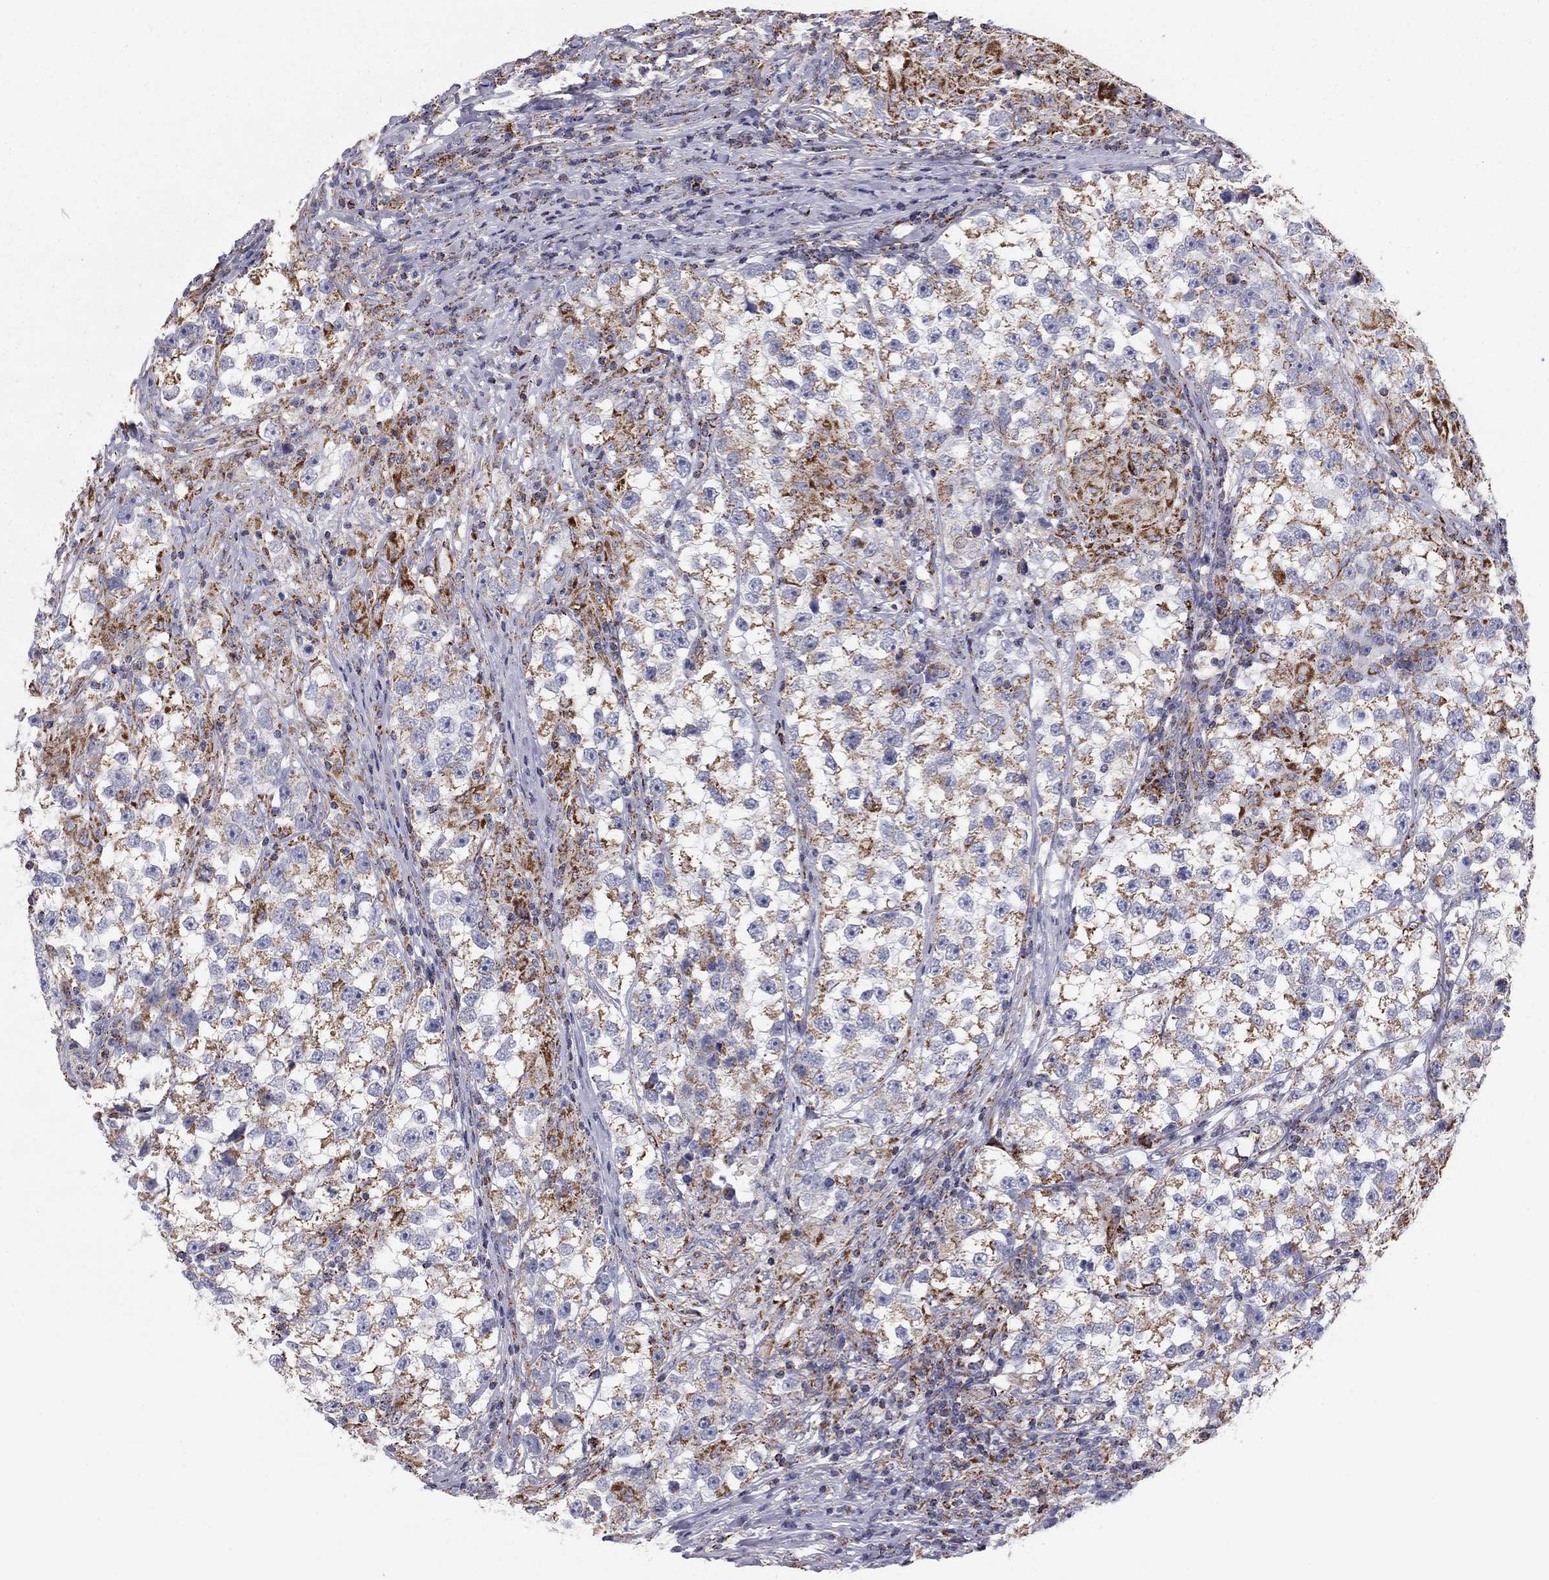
{"staining": {"intensity": "moderate", "quantity": "<25%", "location": "cytoplasmic/membranous"}, "tissue": "testis cancer", "cell_type": "Tumor cells", "image_type": "cancer", "snomed": [{"axis": "morphology", "description": "Seminoma, NOS"}, {"axis": "topography", "description": "Testis"}], "caption": "Immunohistochemistry photomicrograph of testis cancer (seminoma) stained for a protein (brown), which reveals low levels of moderate cytoplasmic/membranous expression in approximately <25% of tumor cells.", "gene": "NDUFV1", "patient": {"sex": "male", "age": 46}}